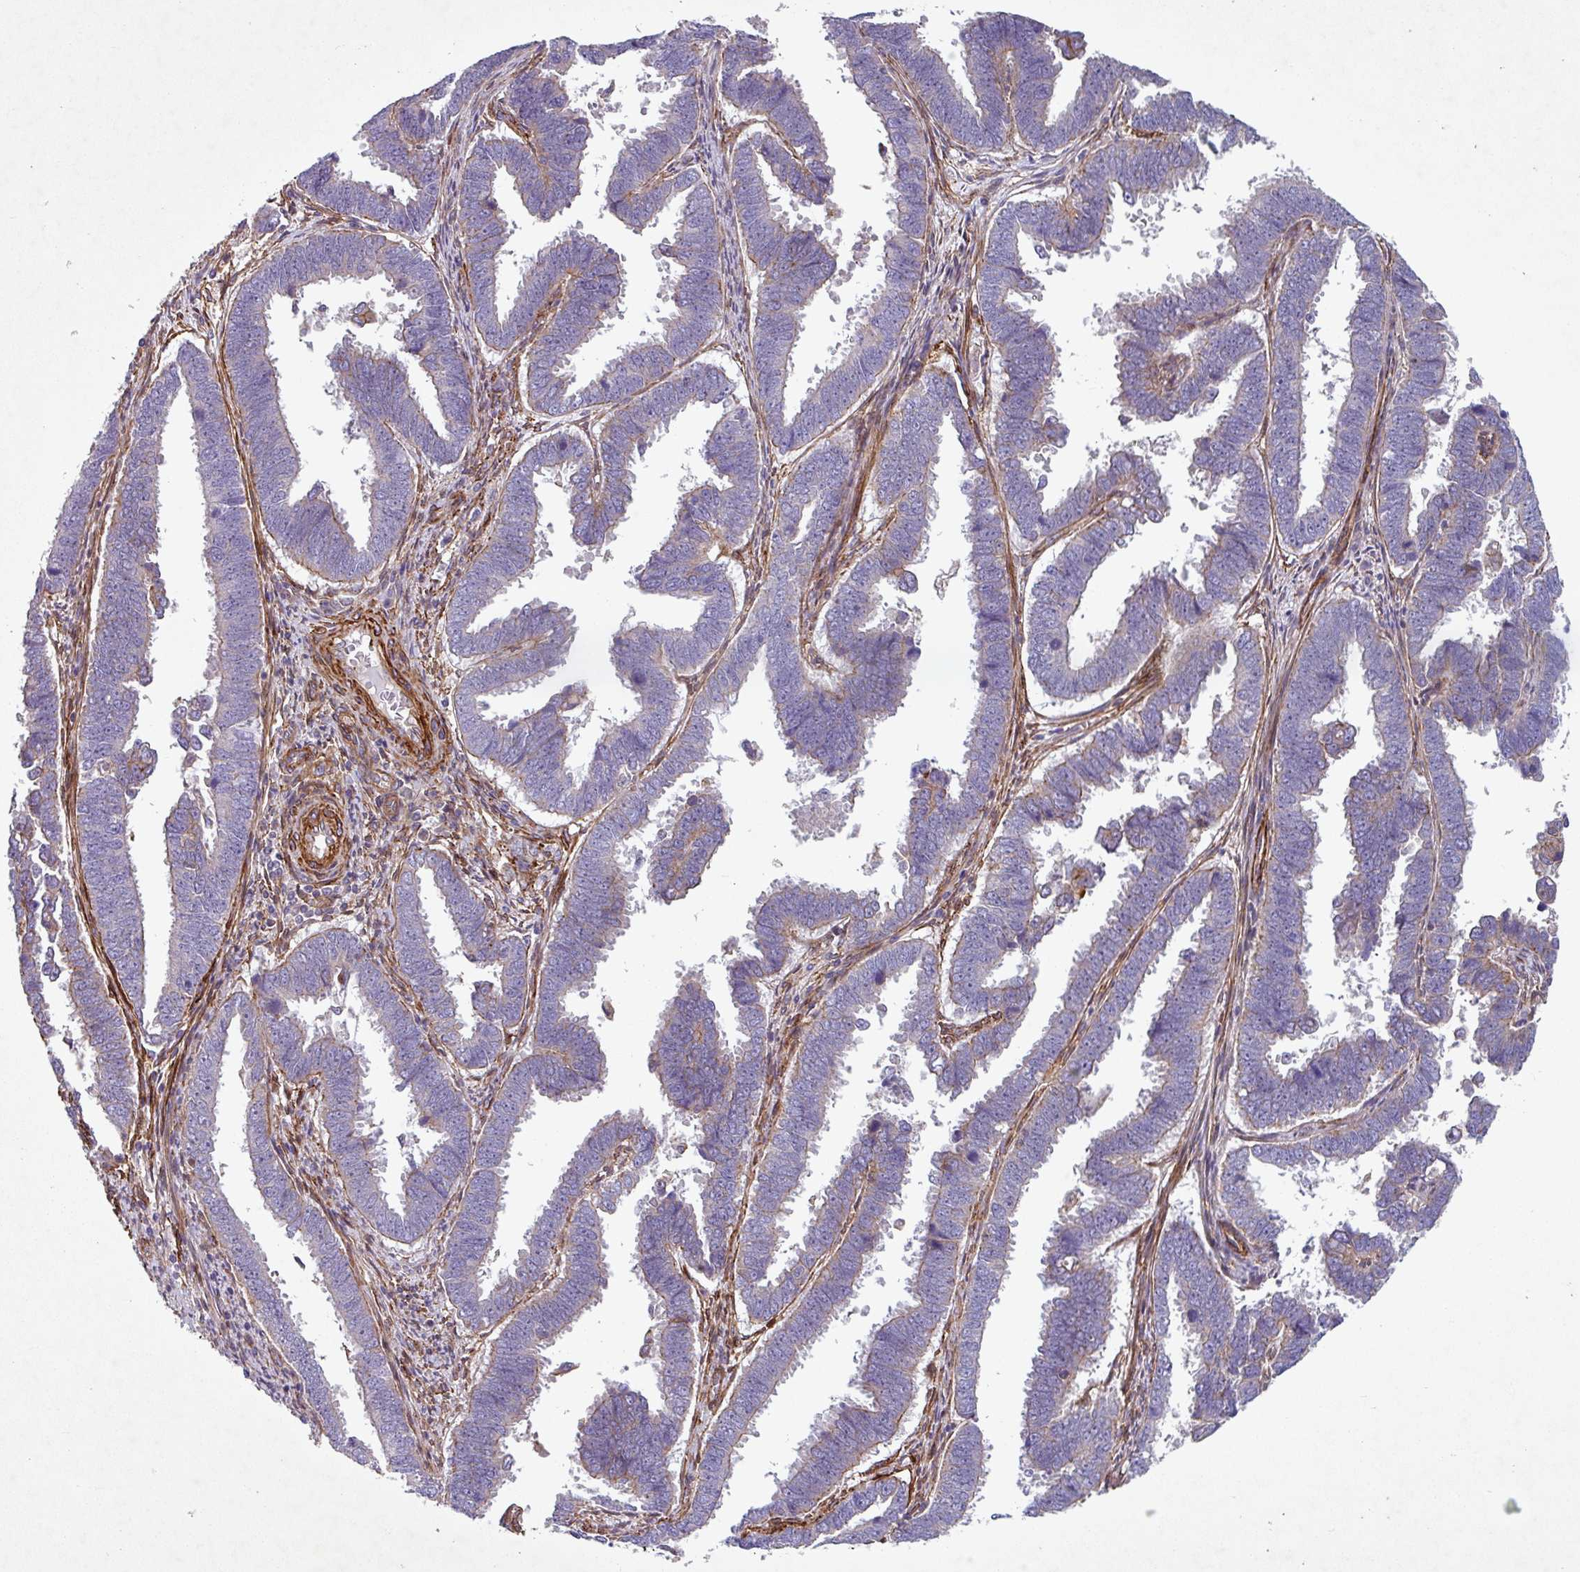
{"staining": {"intensity": "weak", "quantity": "25%-75%", "location": "cytoplasmic/membranous"}, "tissue": "endometrial cancer", "cell_type": "Tumor cells", "image_type": "cancer", "snomed": [{"axis": "morphology", "description": "Adenocarcinoma, NOS"}, {"axis": "topography", "description": "Endometrium"}], "caption": "Tumor cells exhibit low levels of weak cytoplasmic/membranous staining in approximately 25%-75% of cells in human adenocarcinoma (endometrial).", "gene": "ATP2C2", "patient": {"sex": "female", "age": 75}}